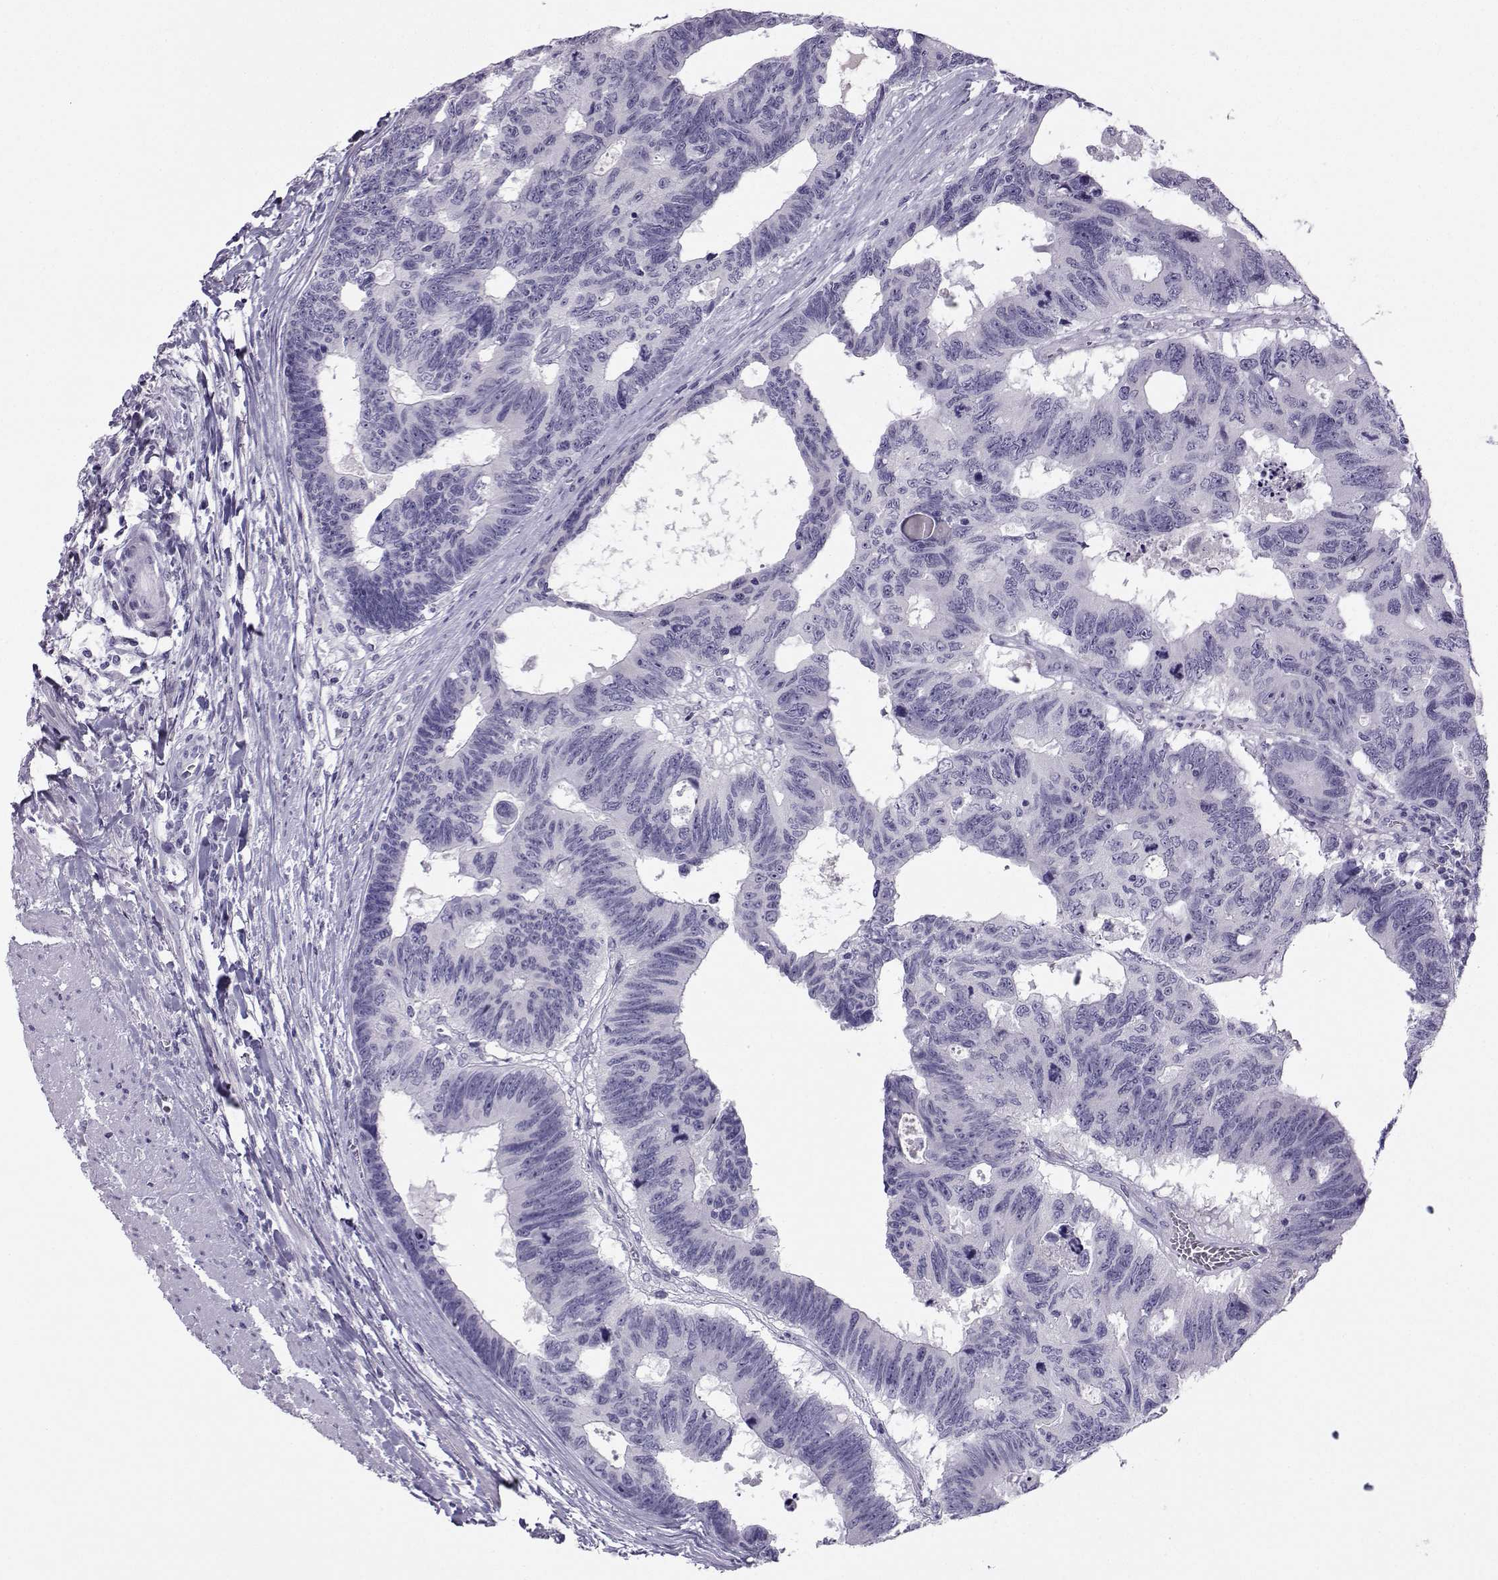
{"staining": {"intensity": "negative", "quantity": "none", "location": "none"}, "tissue": "colorectal cancer", "cell_type": "Tumor cells", "image_type": "cancer", "snomed": [{"axis": "morphology", "description": "Adenocarcinoma, NOS"}, {"axis": "topography", "description": "Colon"}], "caption": "Colorectal cancer was stained to show a protein in brown. There is no significant staining in tumor cells.", "gene": "ARMC2", "patient": {"sex": "female", "age": 77}}